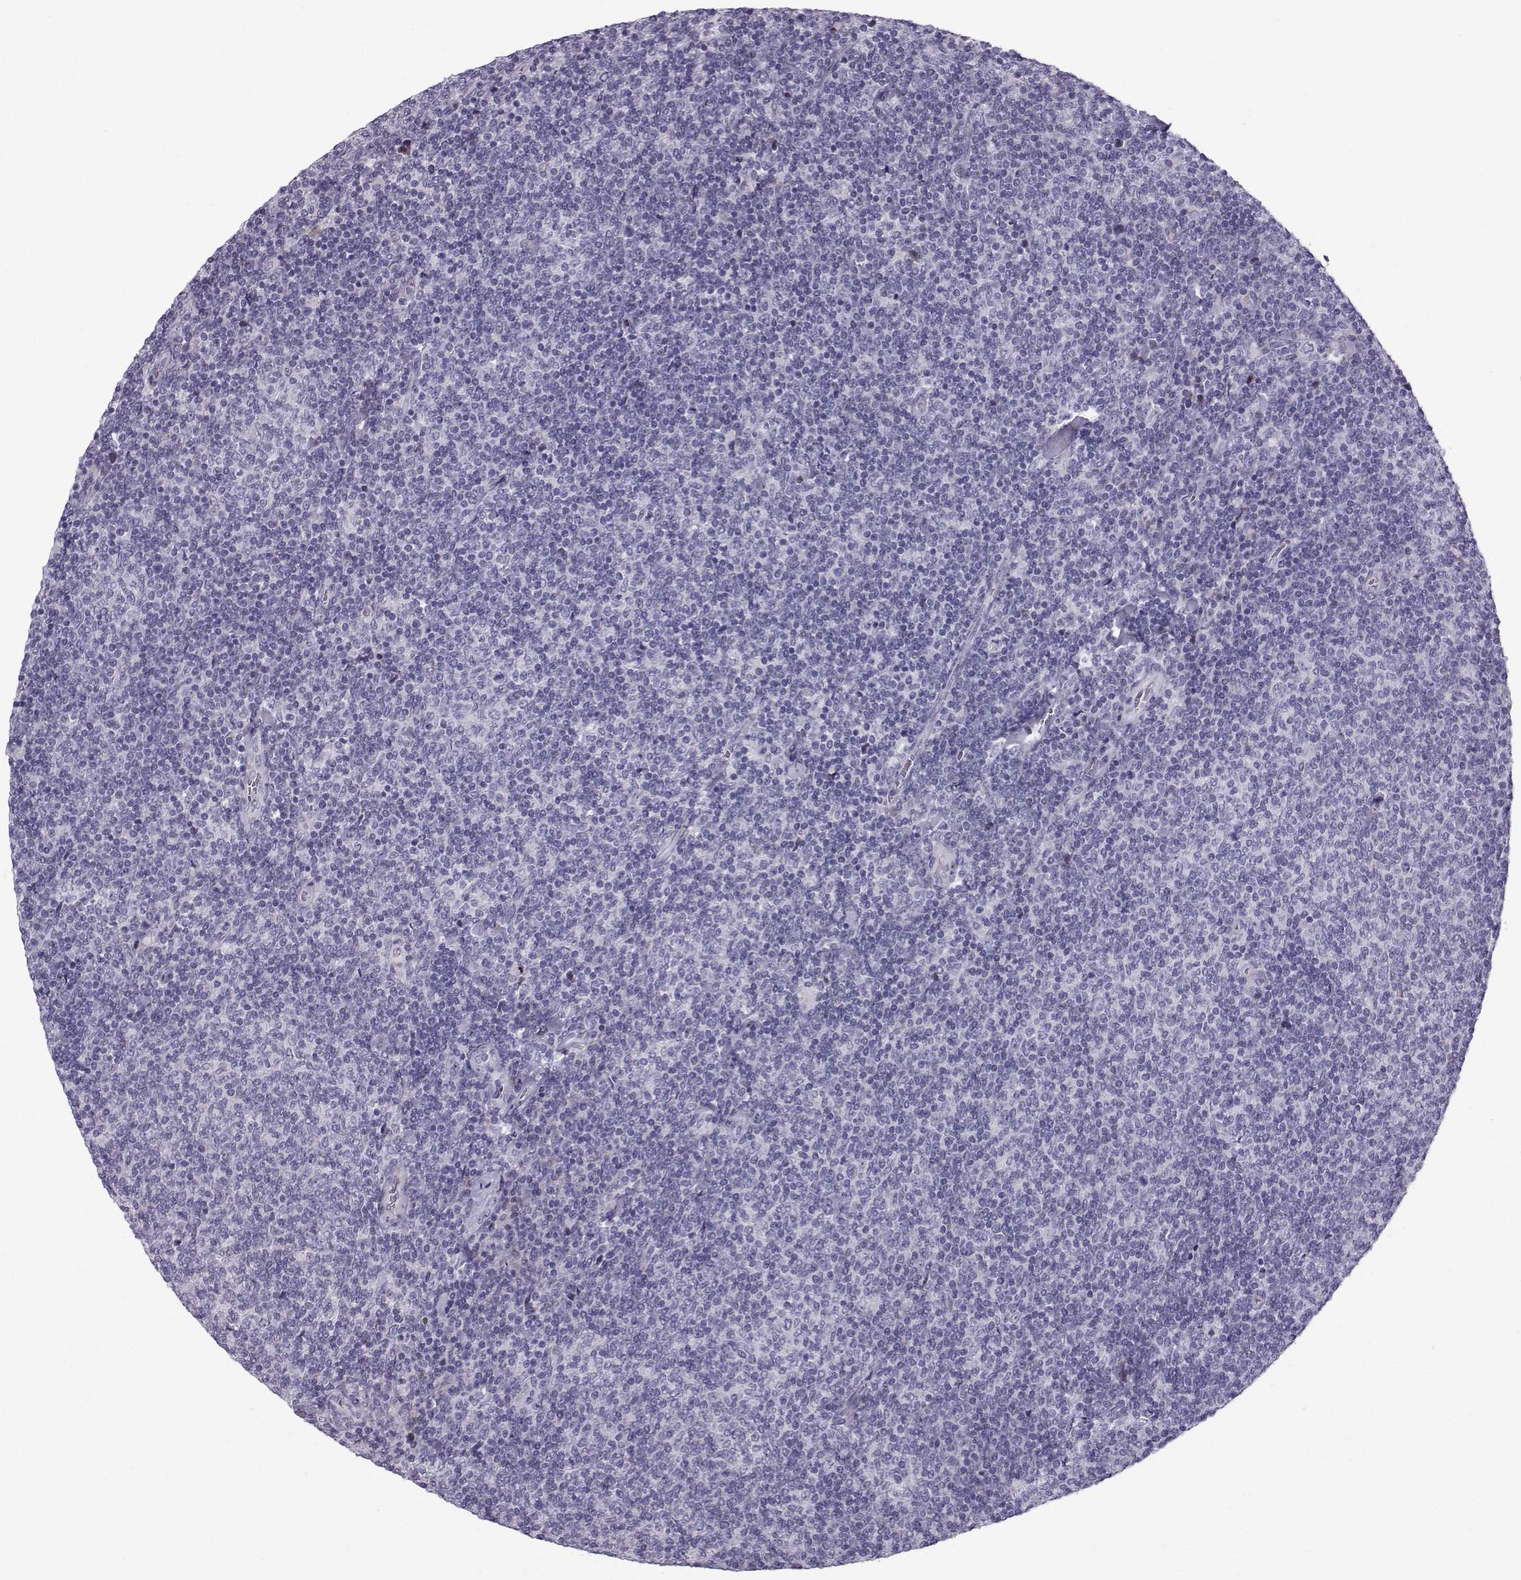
{"staining": {"intensity": "negative", "quantity": "none", "location": "none"}, "tissue": "lymphoma", "cell_type": "Tumor cells", "image_type": "cancer", "snomed": [{"axis": "morphology", "description": "Malignant lymphoma, non-Hodgkin's type, Low grade"}, {"axis": "topography", "description": "Lymph node"}], "caption": "Photomicrograph shows no protein expression in tumor cells of malignant lymphoma, non-Hodgkin's type (low-grade) tissue. (IHC, brightfield microscopy, high magnification).", "gene": "DMRT3", "patient": {"sex": "male", "age": 52}}